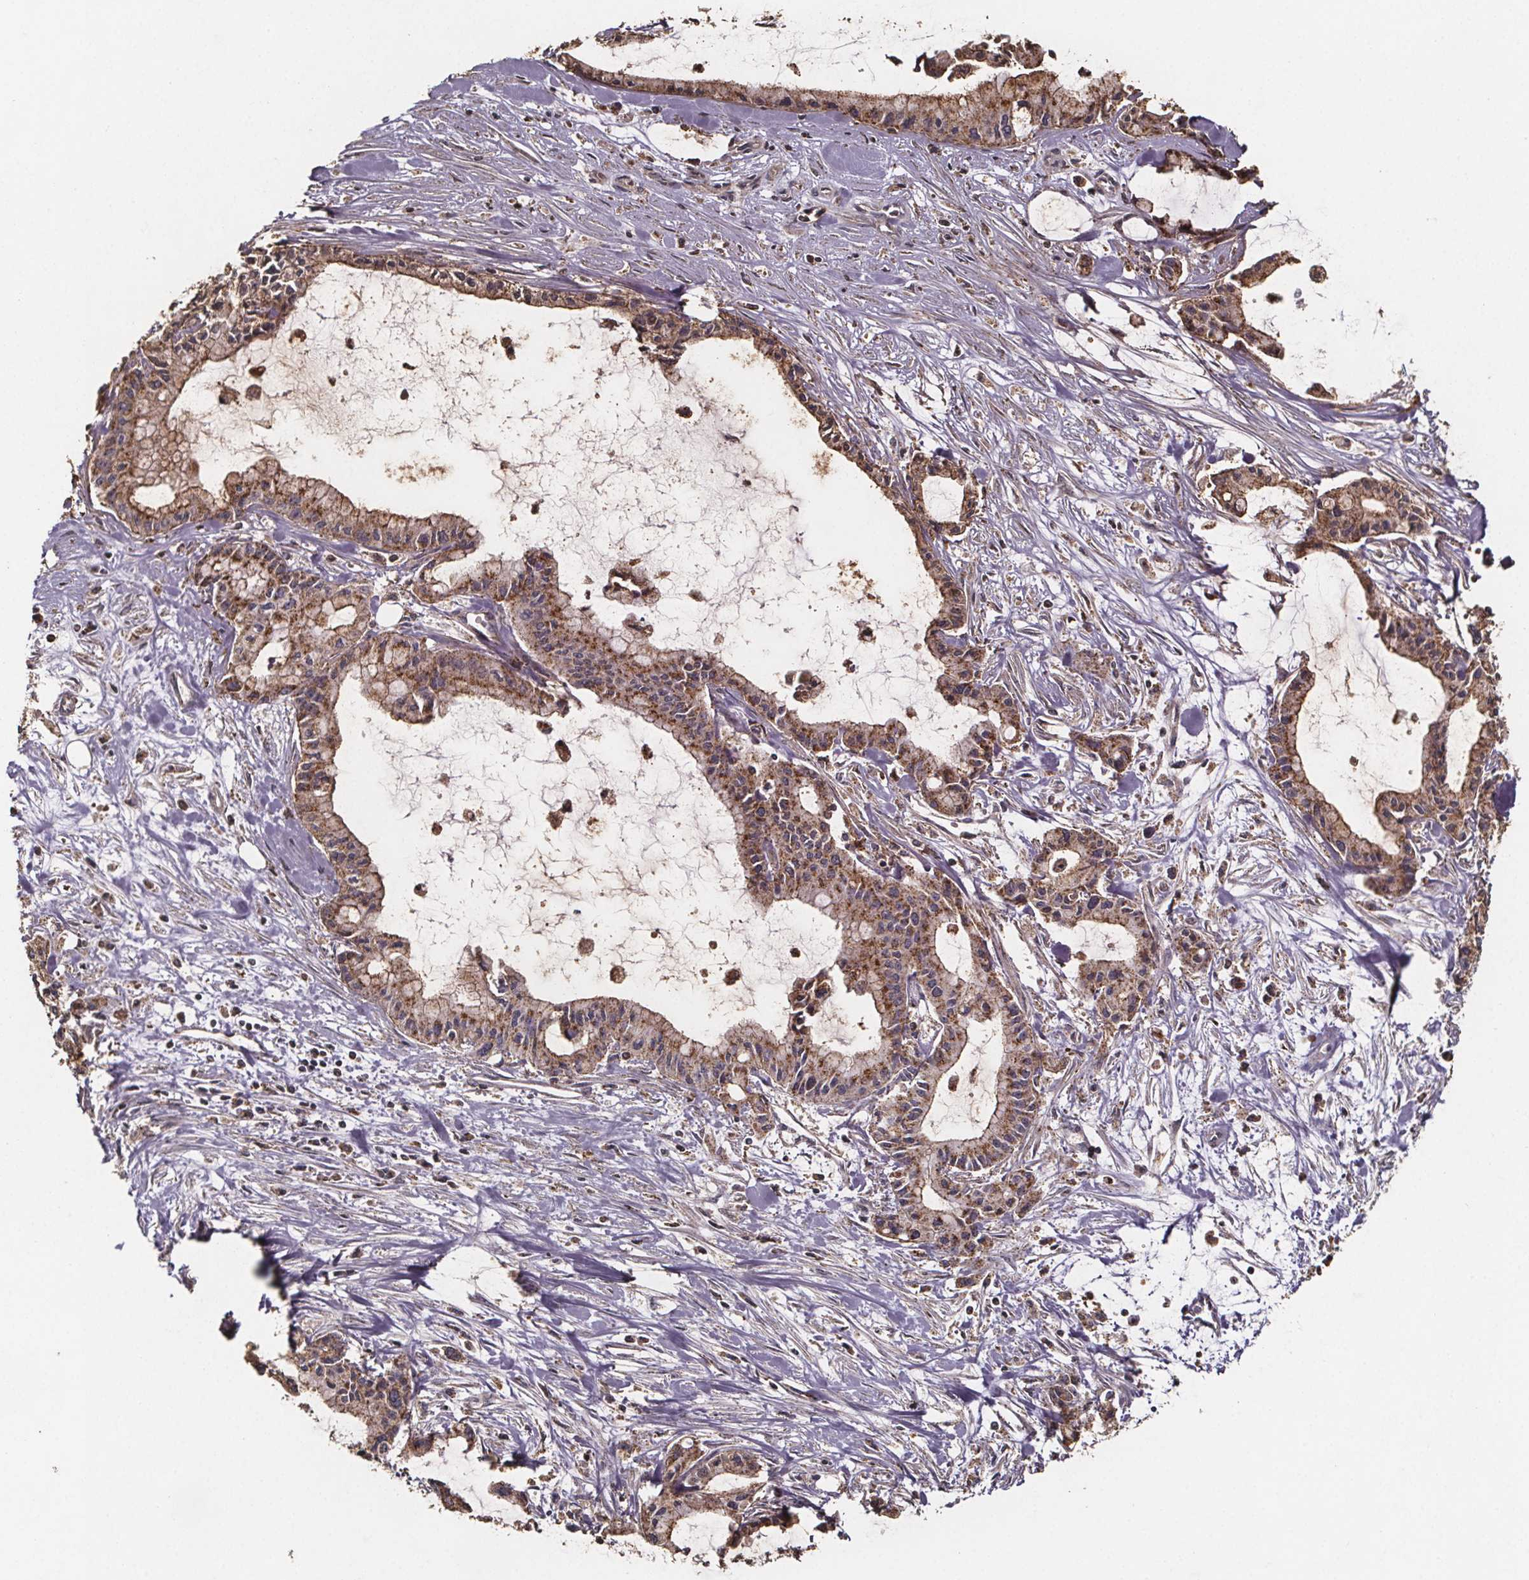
{"staining": {"intensity": "moderate", "quantity": ">75%", "location": "cytoplasmic/membranous"}, "tissue": "pancreatic cancer", "cell_type": "Tumor cells", "image_type": "cancer", "snomed": [{"axis": "morphology", "description": "Adenocarcinoma, NOS"}, {"axis": "topography", "description": "Pancreas"}], "caption": "Pancreatic cancer tissue shows moderate cytoplasmic/membranous expression in approximately >75% of tumor cells, visualized by immunohistochemistry.", "gene": "ZNF879", "patient": {"sex": "male", "age": 48}}